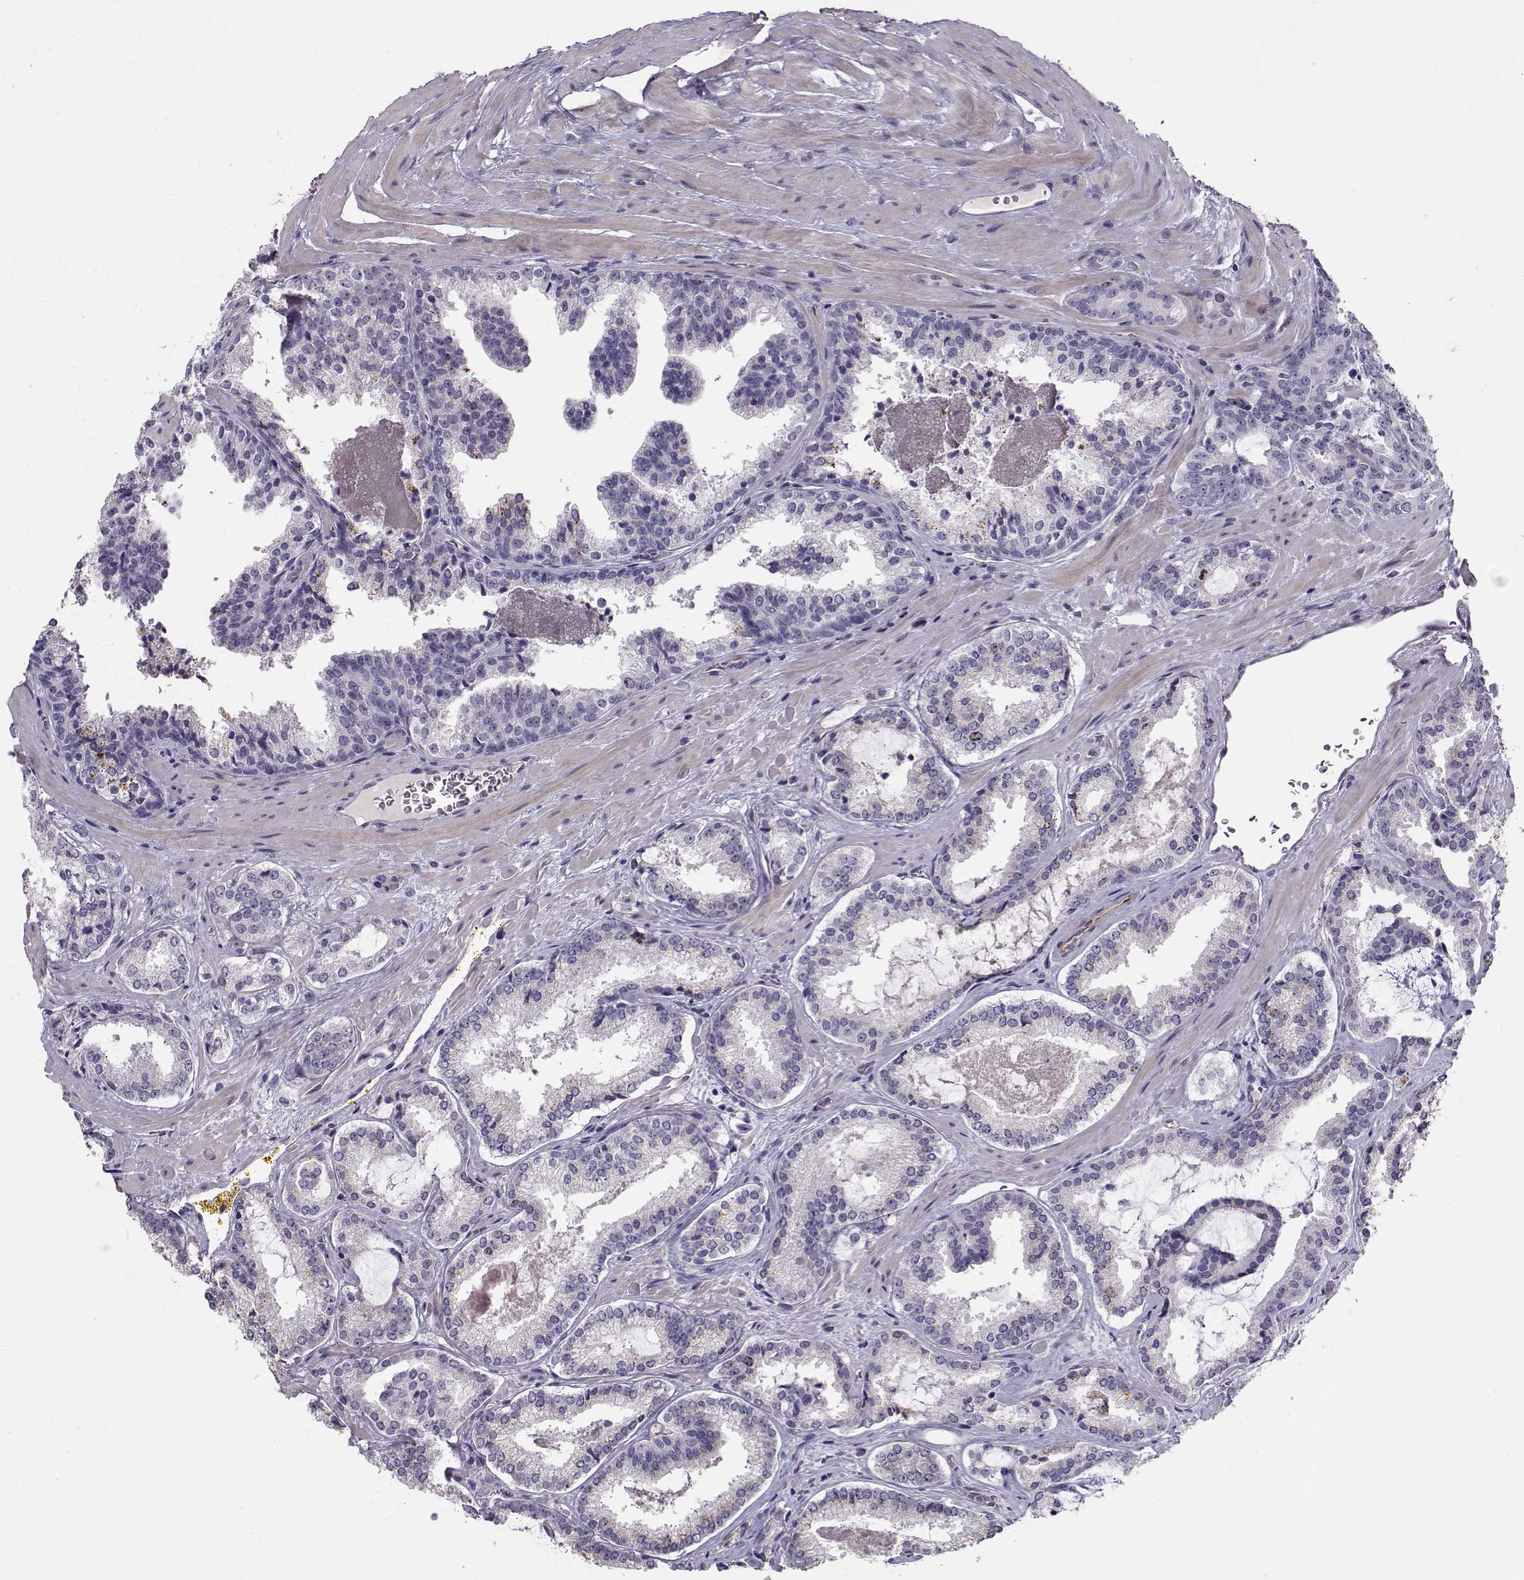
{"staining": {"intensity": "negative", "quantity": "none", "location": "none"}, "tissue": "prostate cancer", "cell_type": "Tumor cells", "image_type": "cancer", "snomed": [{"axis": "morphology", "description": "Adenocarcinoma, NOS"}, {"axis": "morphology", "description": "Adenocarcinoma, High grade"}, {"axis": "topography", "description": "Prostate"}], "caption": "Tumor cells show no significant positivity in prostate cancer (adenocarcinoma).", "gene": "NPW", "patient": {"sex": "male", "age": 62}}